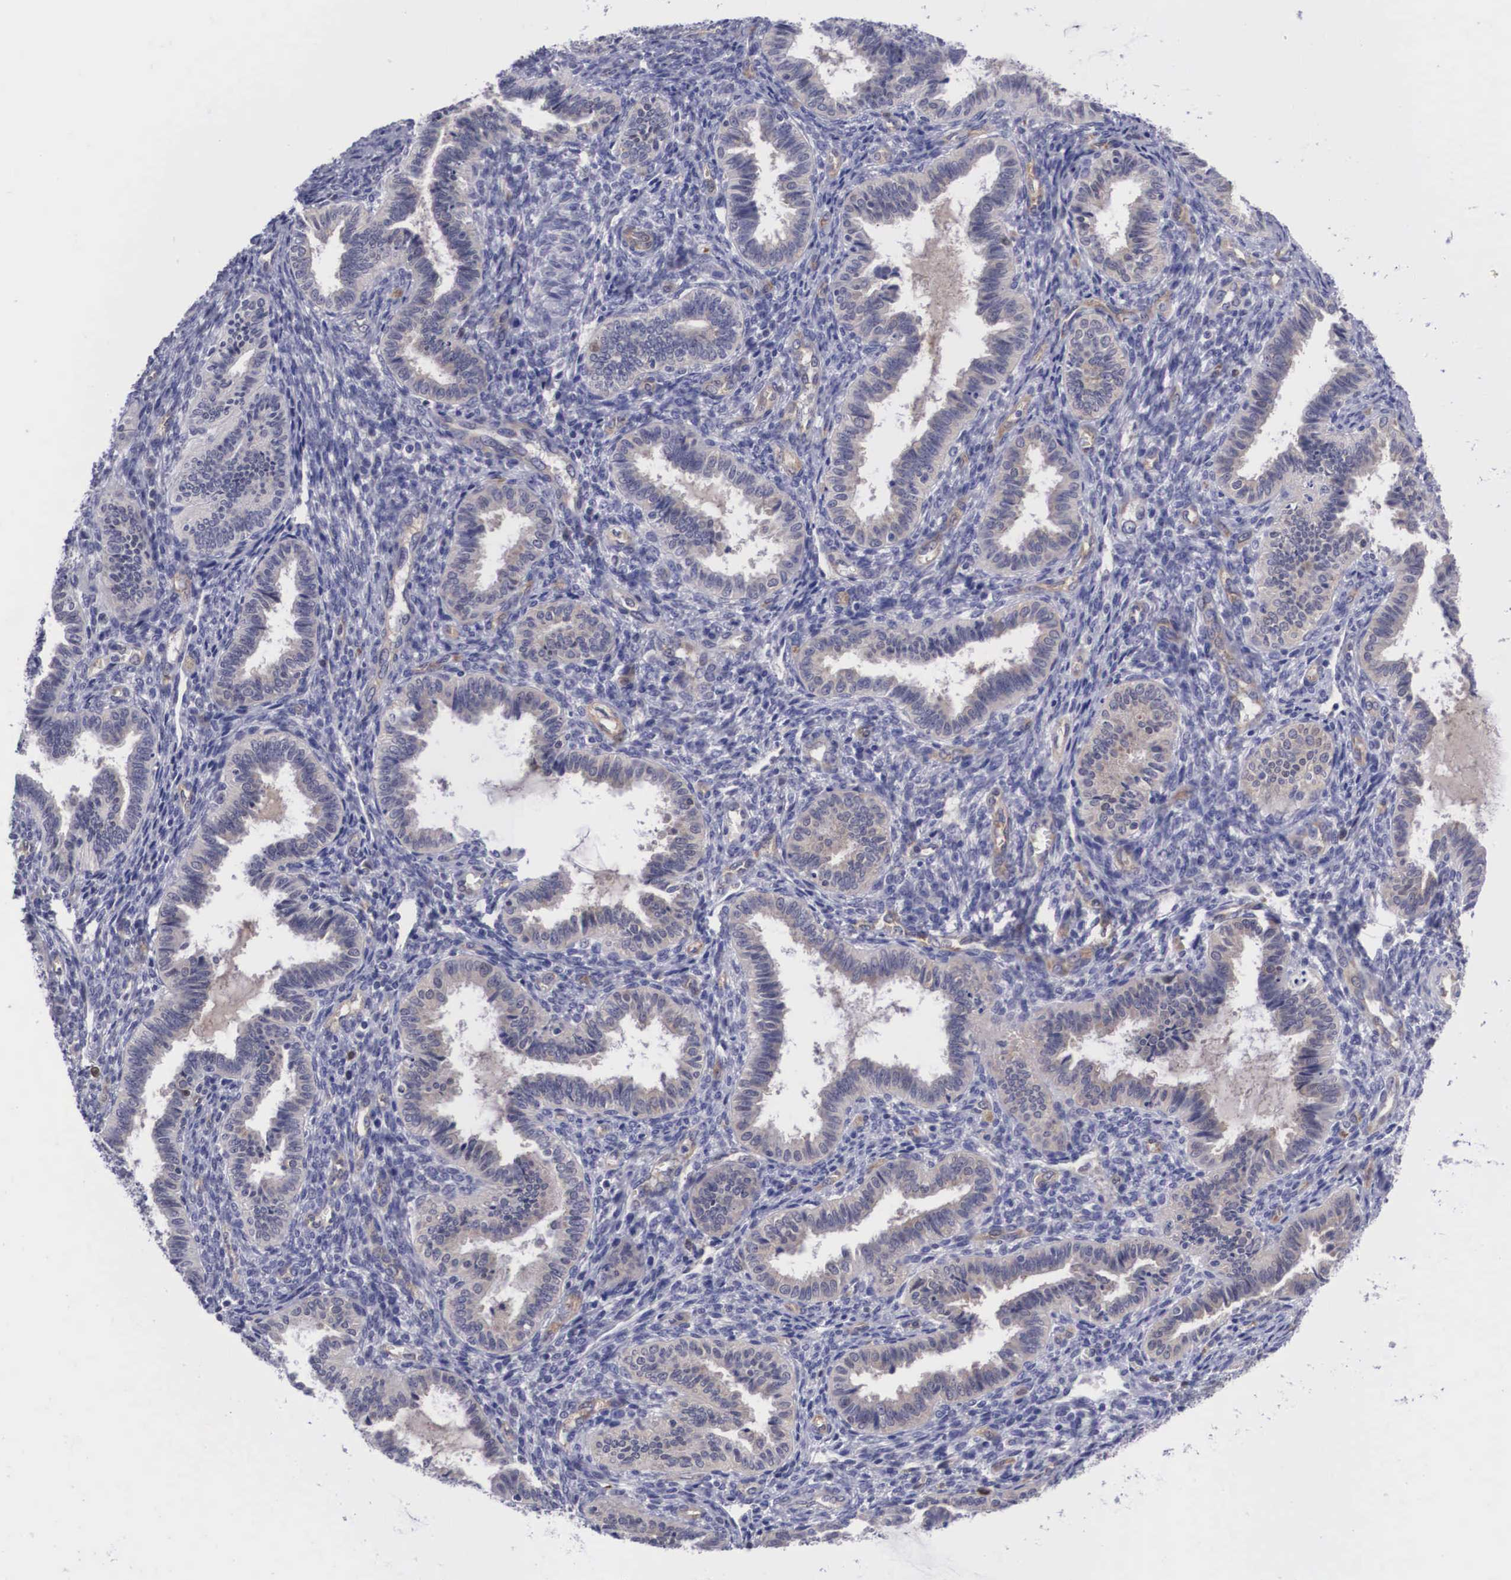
{"staining": {"intensity": "negative", "quantity": "none", "location": "none"}, "tissue": "endometrium", "cell_type": "Cells in endometrial stroma", "image_type": "normal", "snomed": [{"axis": "morphology", "description": "Normal tissue, NOS"}, {"axis": "topography", "description": "Endometrium"}], "caption": "The micrograph displays no significant positivity in cells in endometrial stroma of endometrium. (DAB (3,3'-diaminobenzidine) immunohistochemistry (IHC) visualized using brightfield microscopy, high magnification).", "gene": "MAST4", "patient": {"sex": "female", "age": 36}}